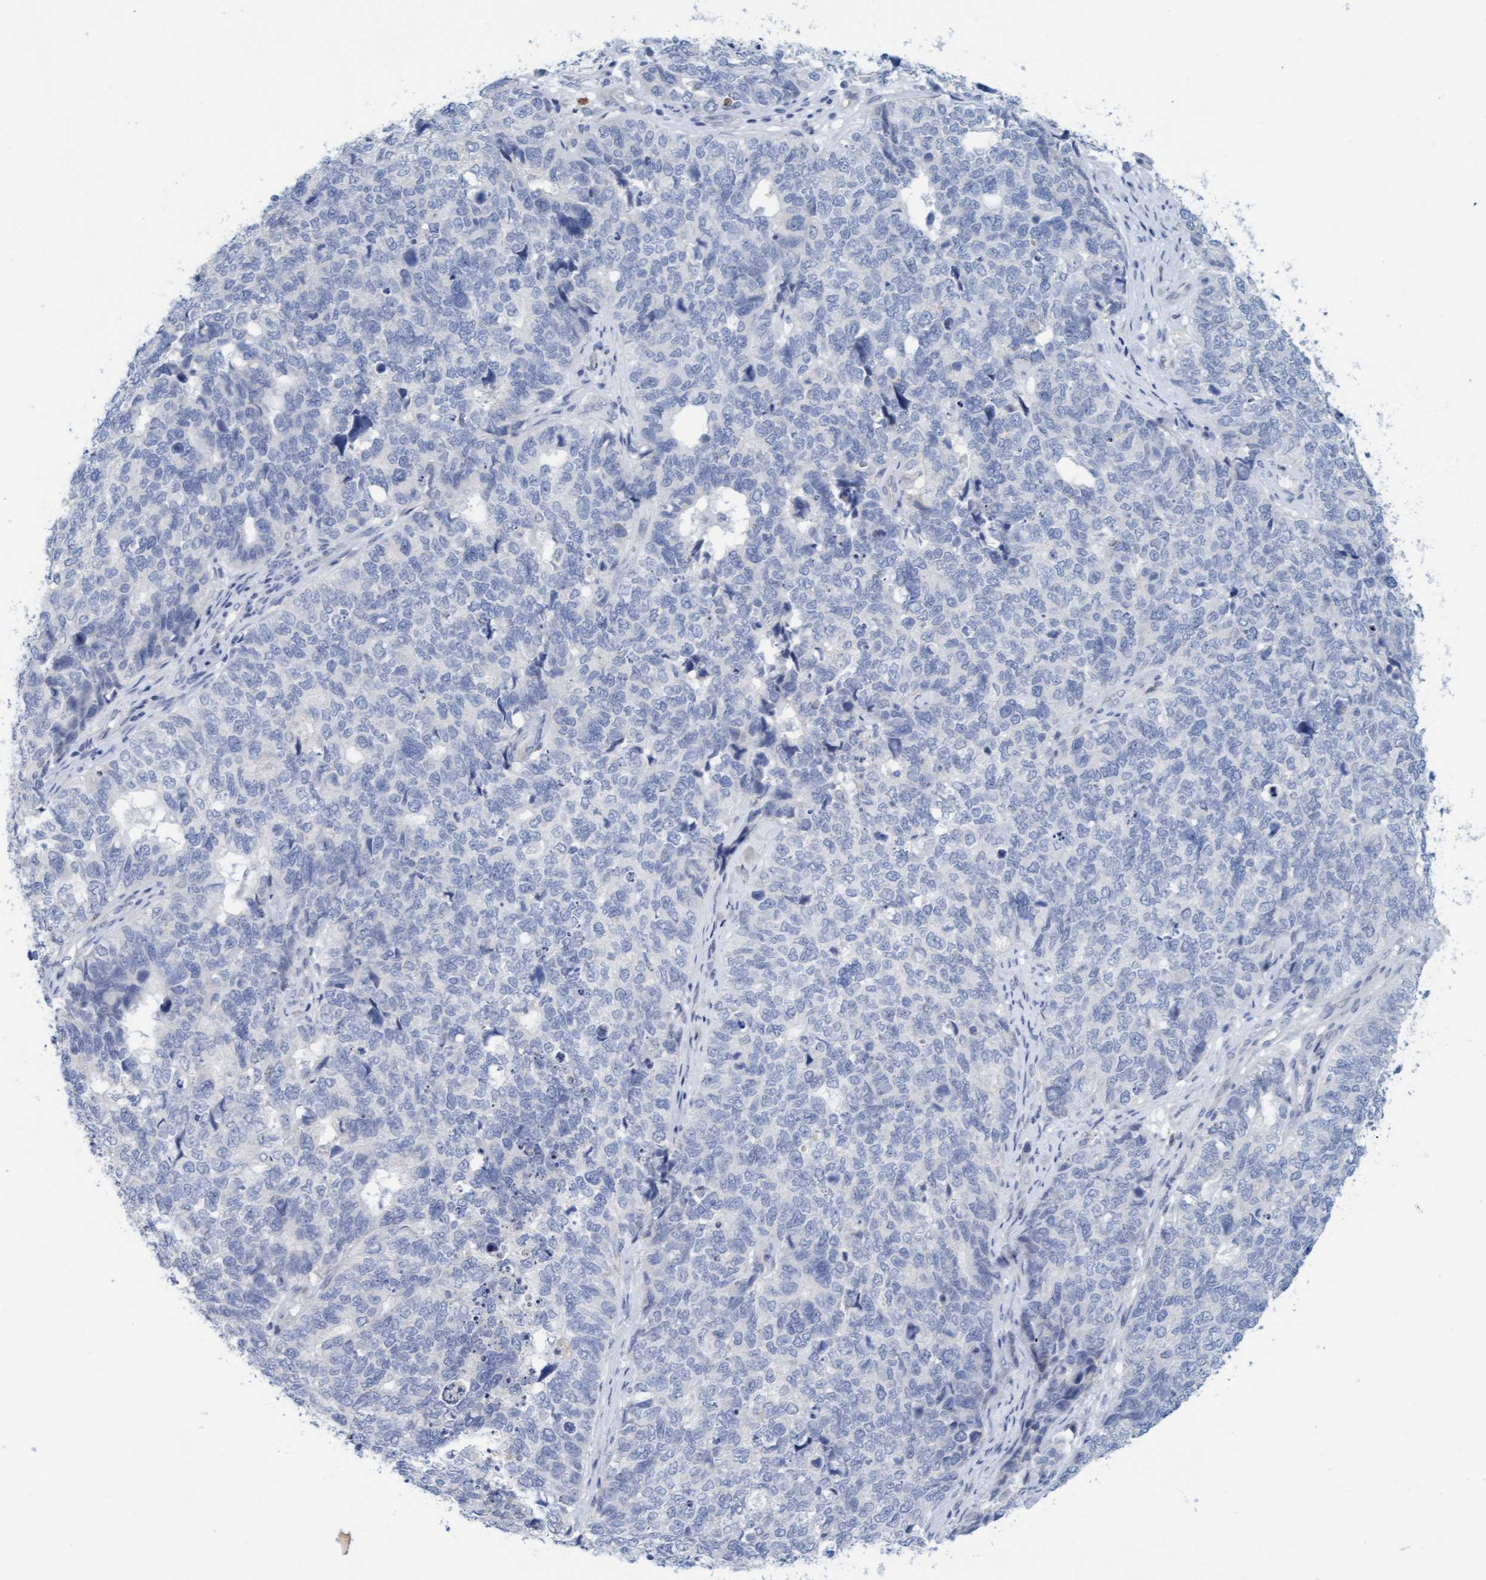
{"staining": {"intensity": "negative", "quantity": "none", "location": "none"}, "tissue": "cervical cancer", "cell_type": "Tumor cells", "image_type": "cancer", "snomed": [{"axis": "morphology", "description": "Squamous cell carcinoma, NOS"}, {"axis": "topography", "description": "Cervix"}], "caption": "IHC image of neoplastic tissue: cervical squamous cell carcinoma stained with DAB reveals no significant protein staining in tumor cells. (IHC, brightfield microscopy, high magnification).", "gene": "CPA3", "patient": {"sex": "female", "age": 63}}